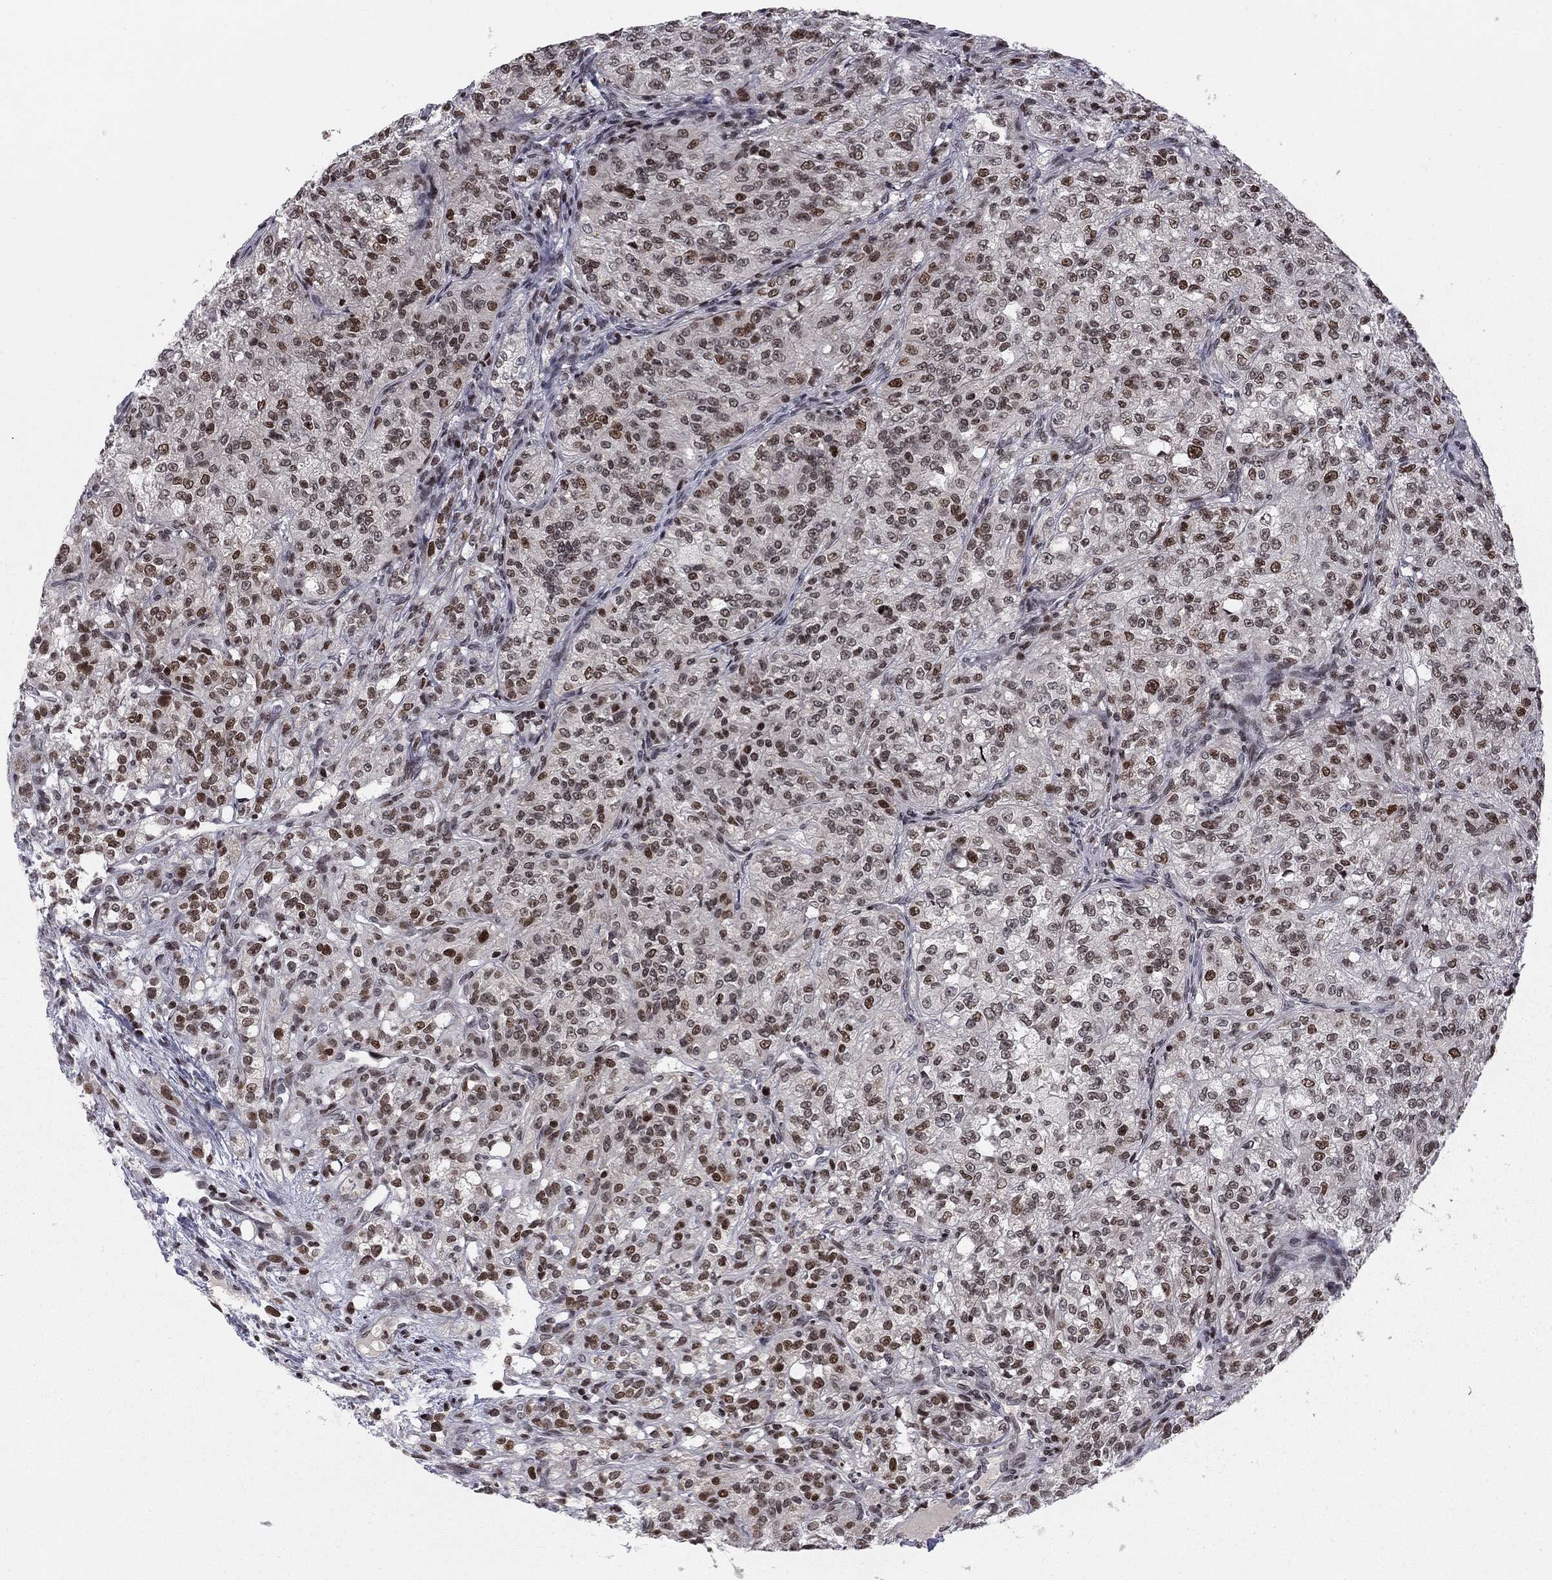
{"staining": {"intensity": "strong", "quantity": ">75%", "location": "nuclear"}, "tissue": "renal cancer", "cell_type": "Tumor cells", "image_type": "cancer", "snomed": [{"axis": "morphology", "description": "Adenocarcinoma, NOS"}, {"axis": "topography", "description": "Kidney"}], "caption": "Adenocarcinoma (renal) tissue displays strong nuclear staining in about >75% of tumor cells, visualized by immunohistochemistry.", "gene": "RNASEH2C", "patient": {"sex": "female", "age": 63}}